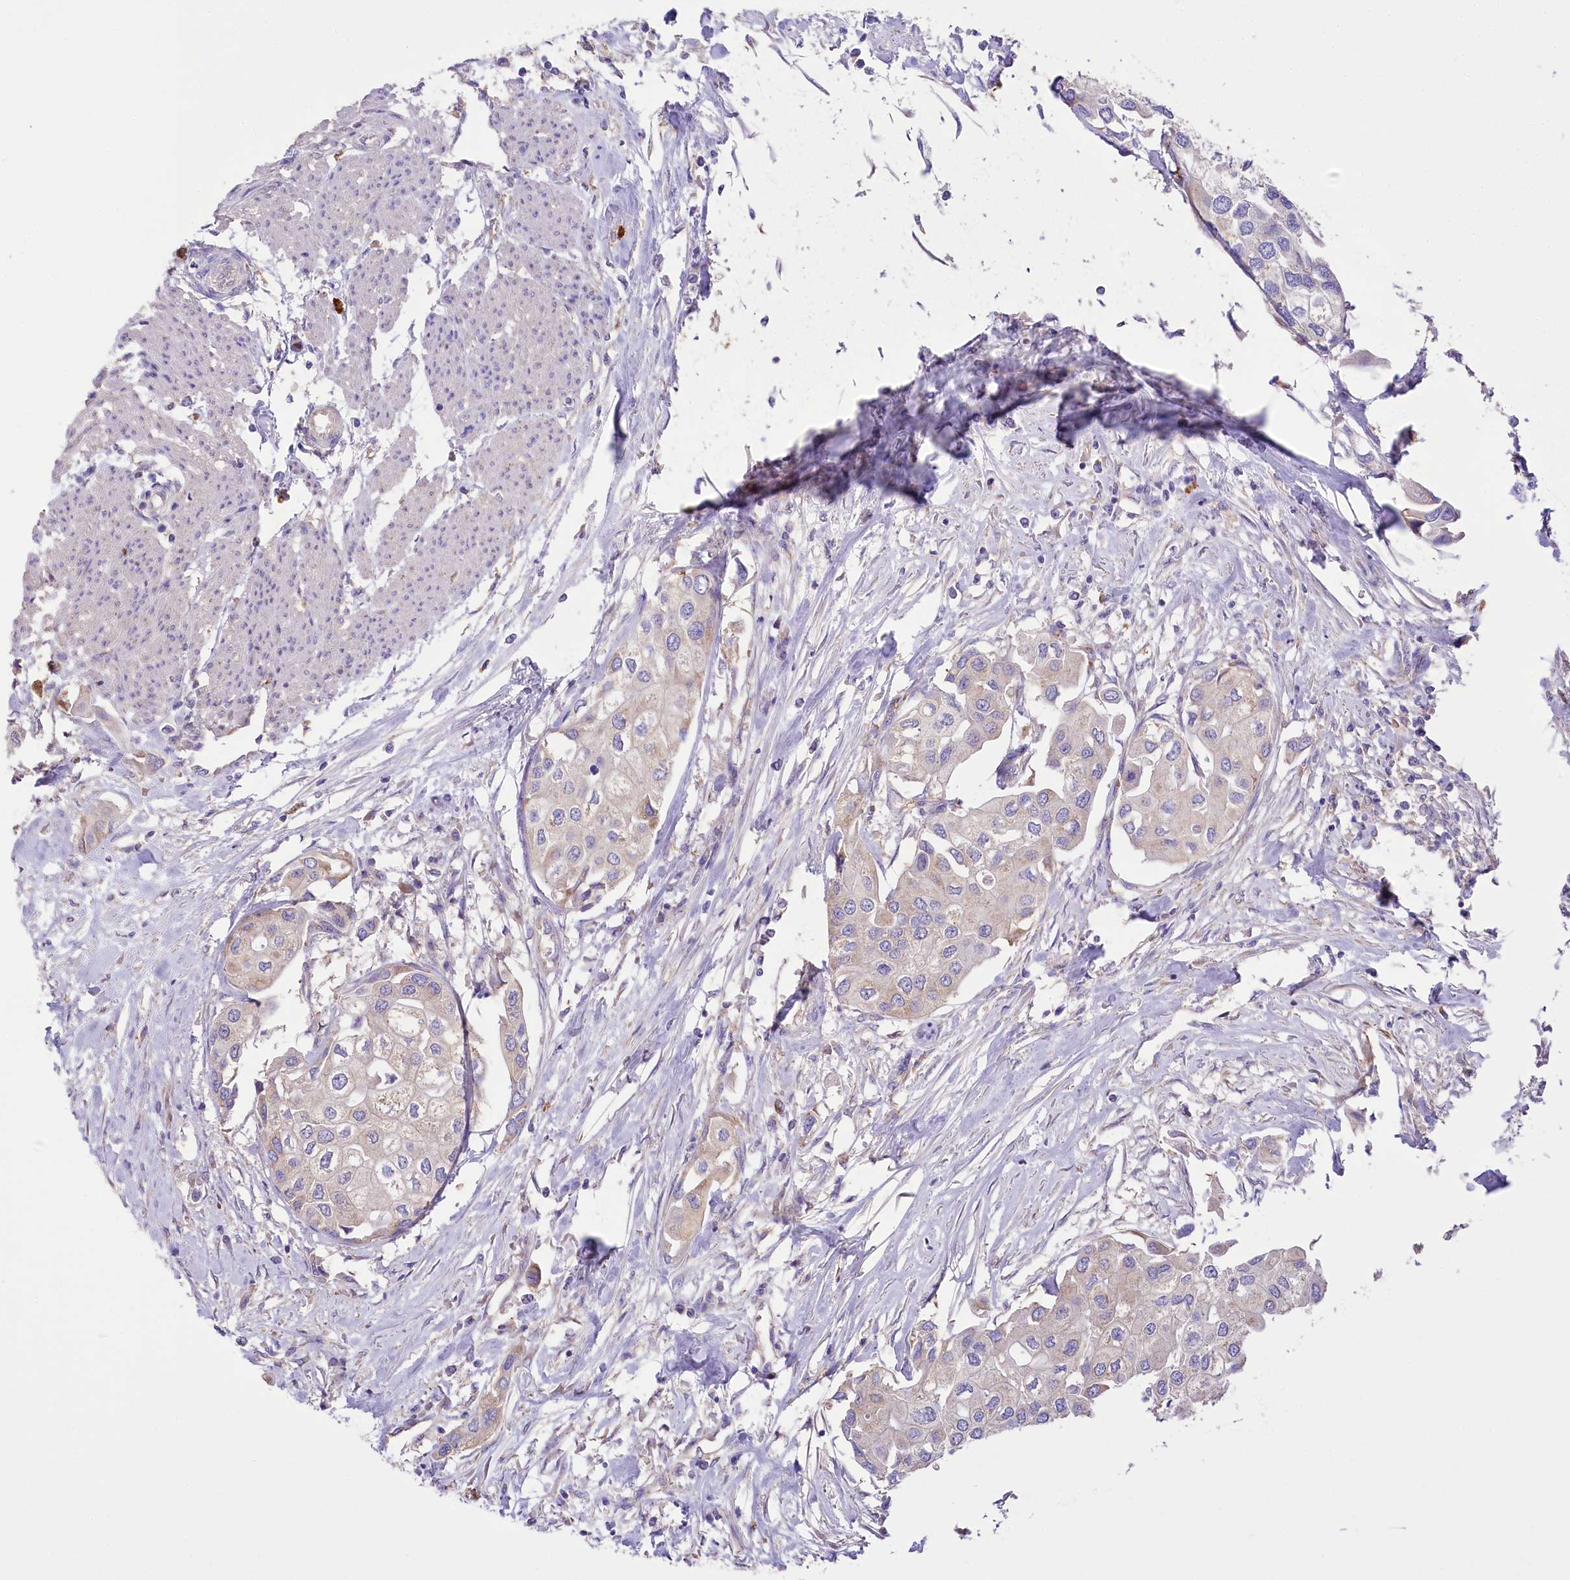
{"staining": {"intensity": "weak", "quantity": "<25%", "location": "cytoplasmic/membranous"}, "tissue": "urothelial cancer", "cell_type": "Tumor cells", "image_type": "cancer", "snomed": [{"axis": "morphology", "description": "Urothelial carcinoma, High grade"}, {"axis": "topography", "description": "Urinary bladder"}], "caption": "Immunohistochemical staining of urothelial cancer reveals no significant positivity in tumor cells.", "gene": "PRSS53", "patient": {"sex": "male", "age": 64}}